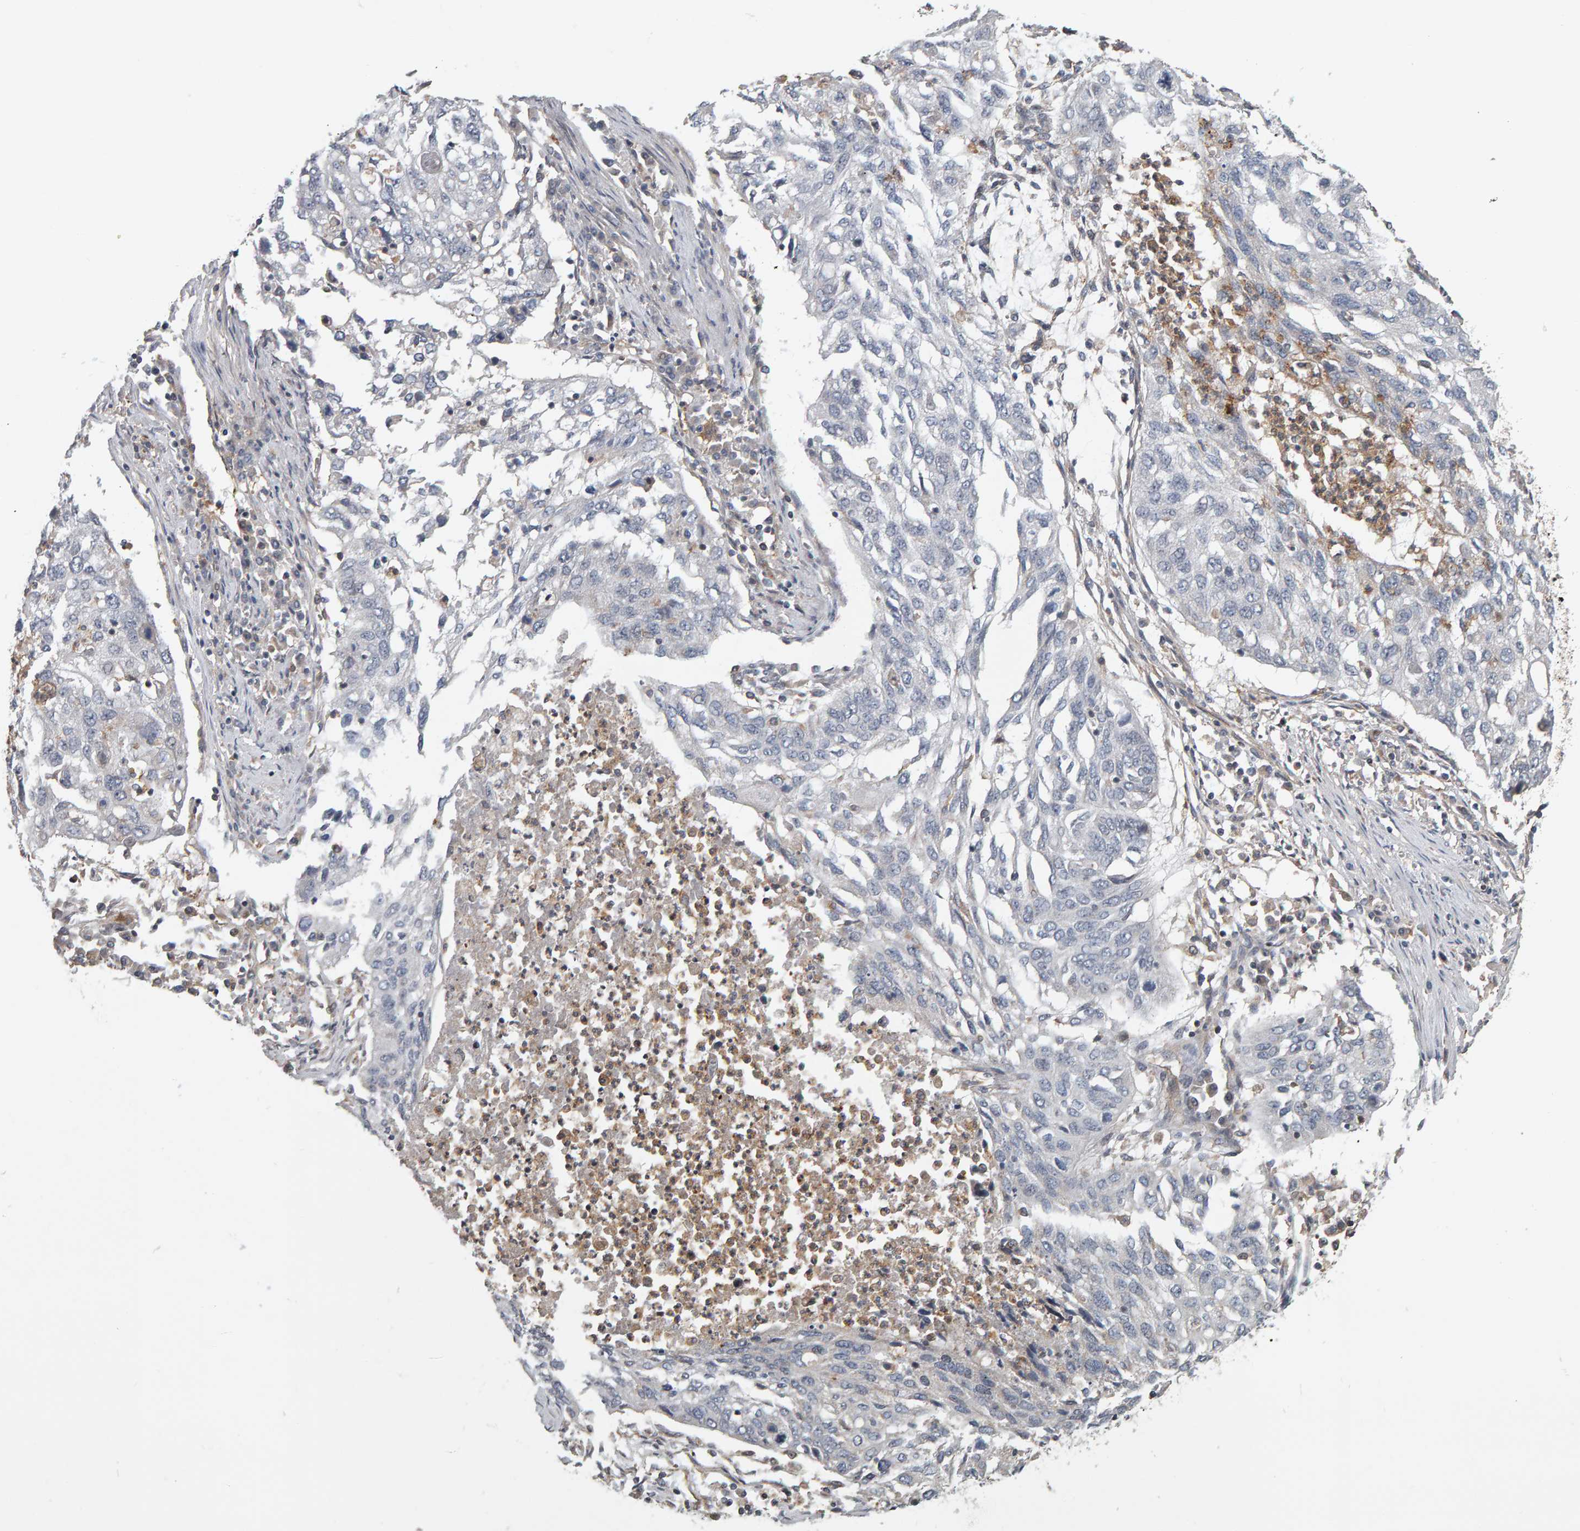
{"staining": {"intensity": "negative", "quantity": "none", "location": "none"}, "tissue": "lung cancer", "cell_type": "Tumor cells", "image_type": "cancer", "snomed": [{"axis": "morphology", "description": "Squamous cell carcinoma, NOS"}, {"axis": "topography", "description": "Lung"}], "caption": "Immunohistochemical staining of human lung squamous cell carcinoma exhibits no significant positivity in tumor cells.", "gene": "C9orf72", "patient": {"sex": "female", "age": 63}}